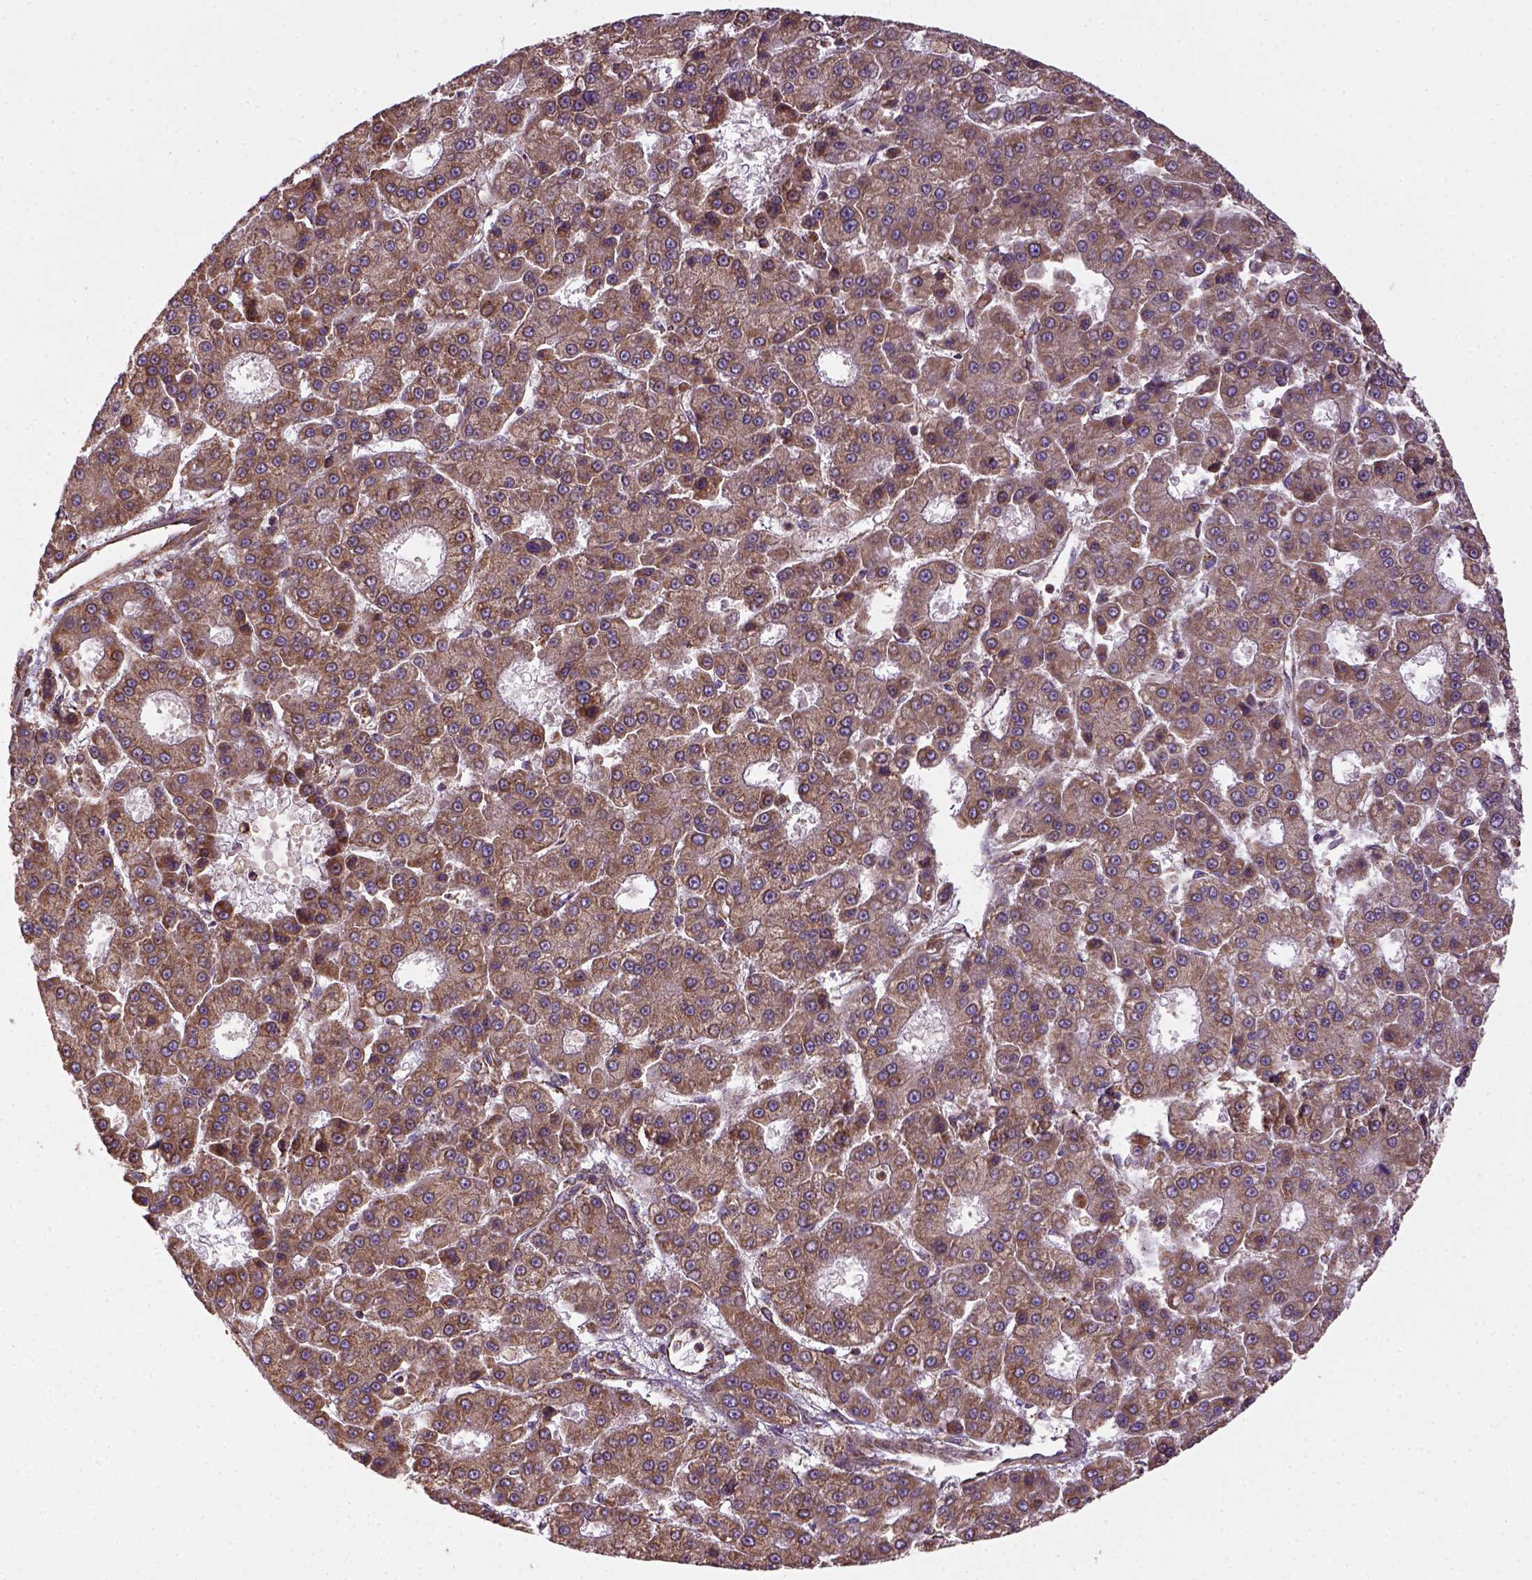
{"staining": {"intensity": "moderate", "quantity": ">75%", "location": "cytoplasmic/membranous"}, "tissue": "liver cancer", "cell_type": "Tumor cells", "image_type": "cancer", "snomed": [{"axis": "morphology", "description": "Carcinoma, Hepatocellular, NOS"}, {"axis": "topography", "description": "Liver"}], "caption": "Liver cancer stained for a protein (brown) shows moderate cytoplasmic/membranous positive staining in about >75% of tumor cells.", "gene": "MAPK8IP3", "patient": {"sex": "male", "age": 70}}